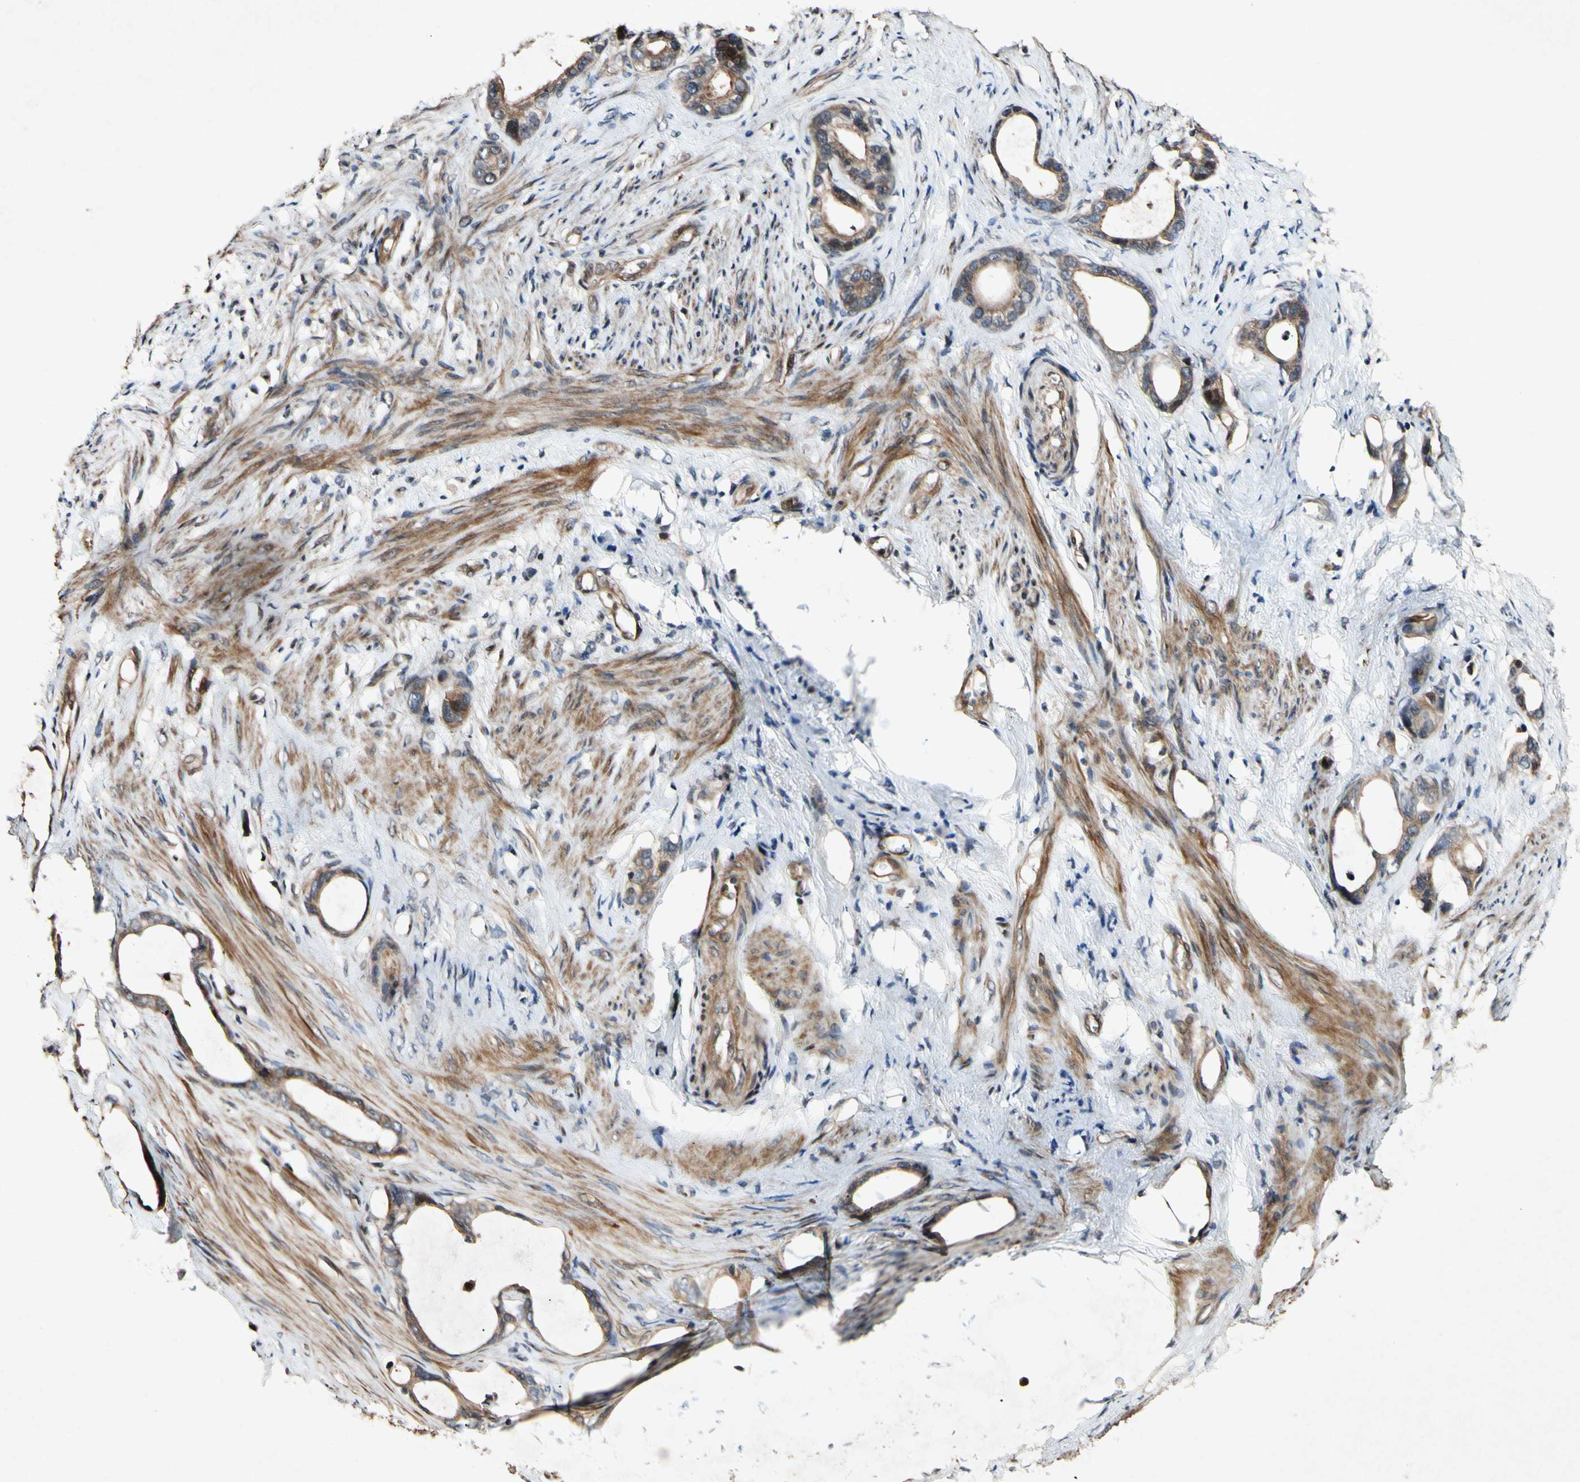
{"staining": {"intensity": "moderate", "quantity": ">75%", "location": "cytoplasmic/membranous"}, "tissue": "stomach cancer", "cell_type": "Tumor cells", "image_type": "cancer", "snomed": [{"axis": "morphology", "description": "Adenocarcinoma, NOS"}, {"axis": "topography", "description": "Stomach"}], "caption": "A brown stain labels moderate cytoplasmic/membranous staining of a protein in stomach cancer (adenocarcinoma) tumor cells.", "gene": "CSNK1E", "patient": {"sex": "female", "age": 75}}